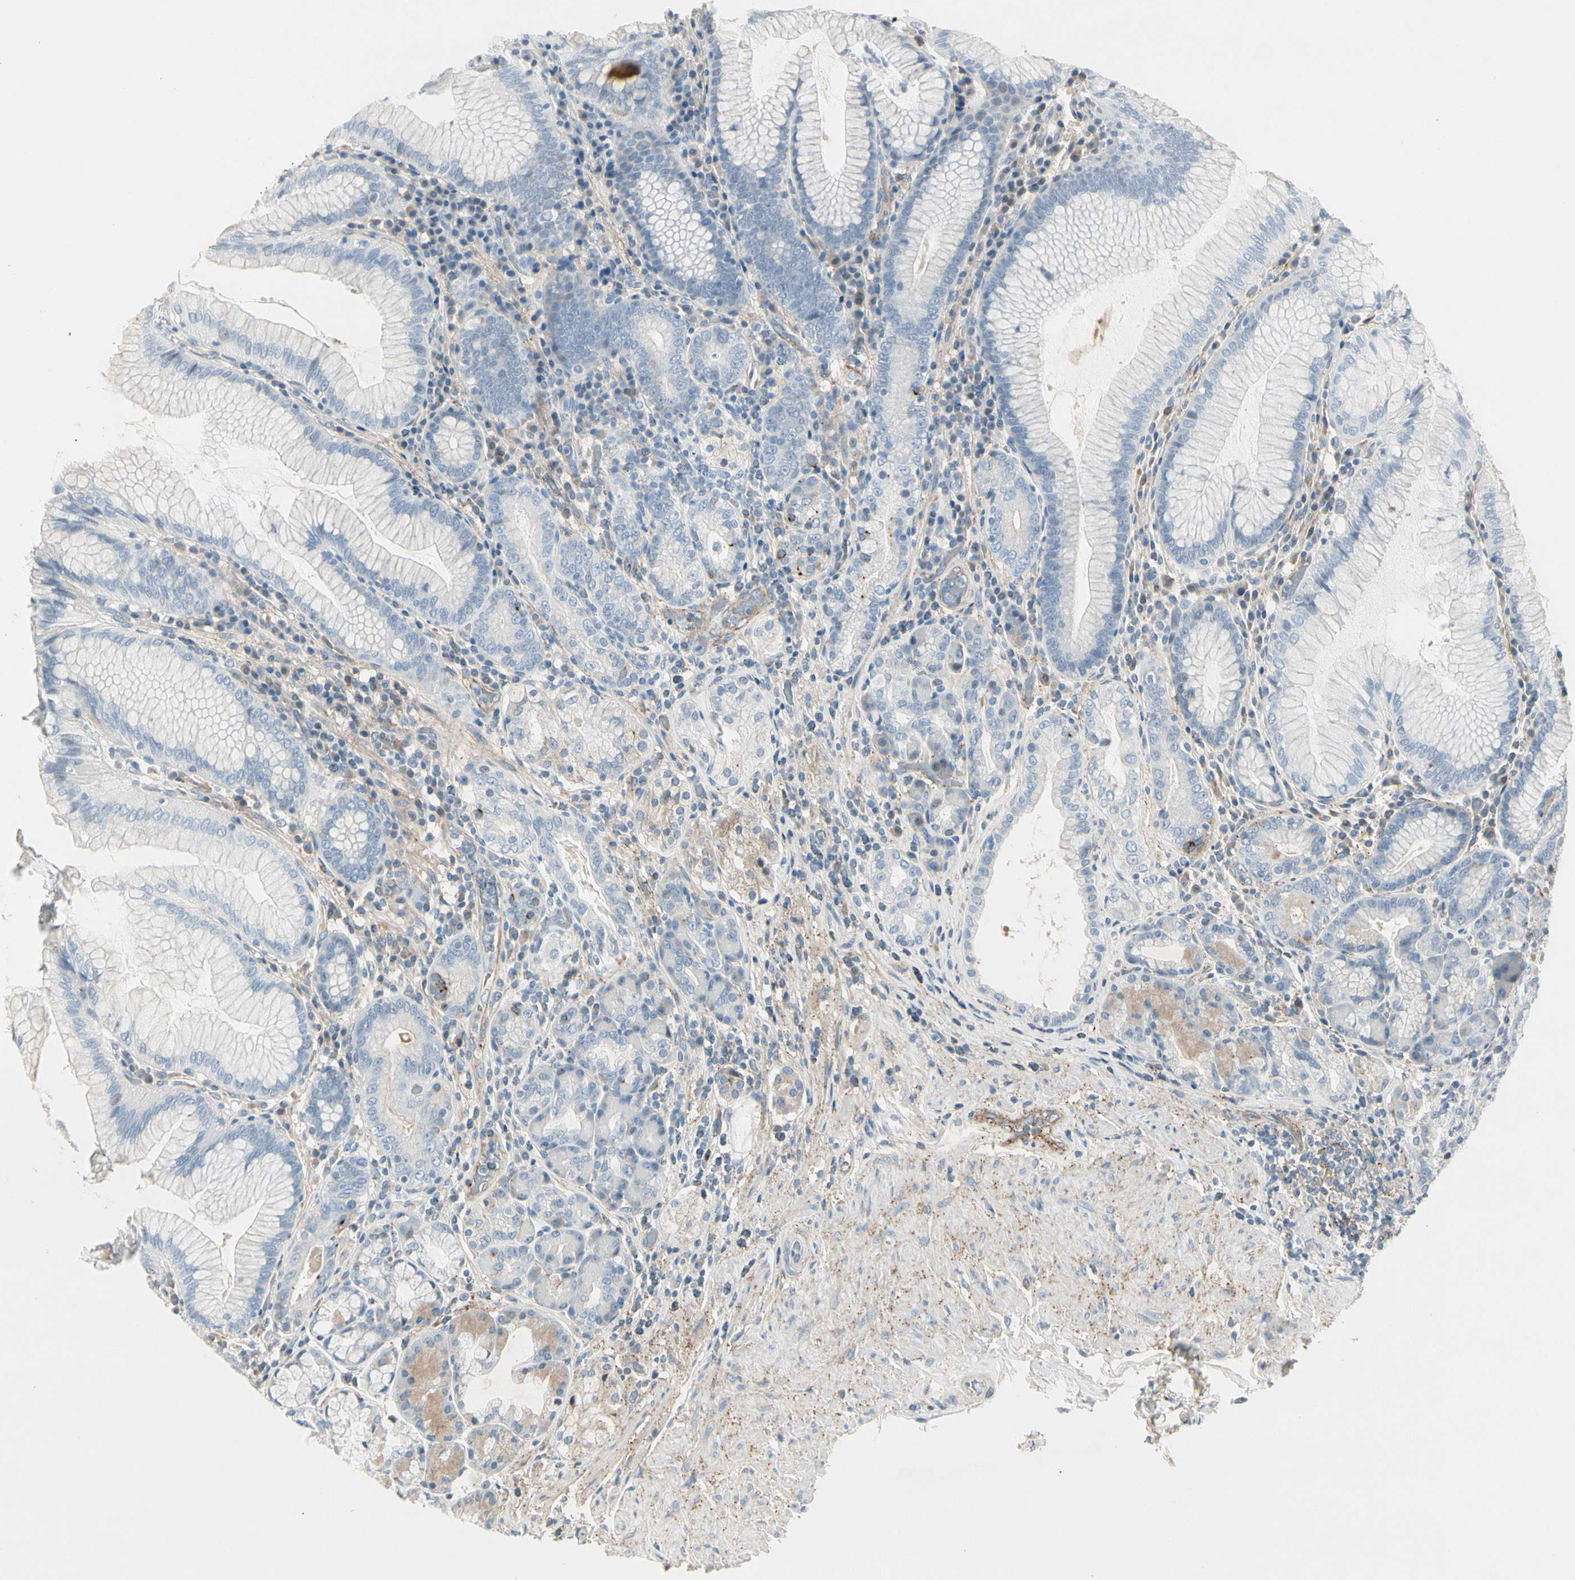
{"staining": {"intensity": "negative", "quantity": "none", "location": "none"}, "tissue": "stomach", "cell_type": "Glandular cells", "image_type": "normal", "snomed": [{"axis": "morphology", "description": "Normal tissue, NOS"}, {"axis": "topography", "description": "Stomach, lower"}], "caption": "Immunohistochemistry (IHC) of unremarkable stomach reveals no staining in glandular cells. (DAB (3,3'-diaminobenzidine) immunohistochemistry (IHC) with hematoxylin counter stain).", "gene": "CACNA2D1", "patient": {"sex": "female", "age": 76}}